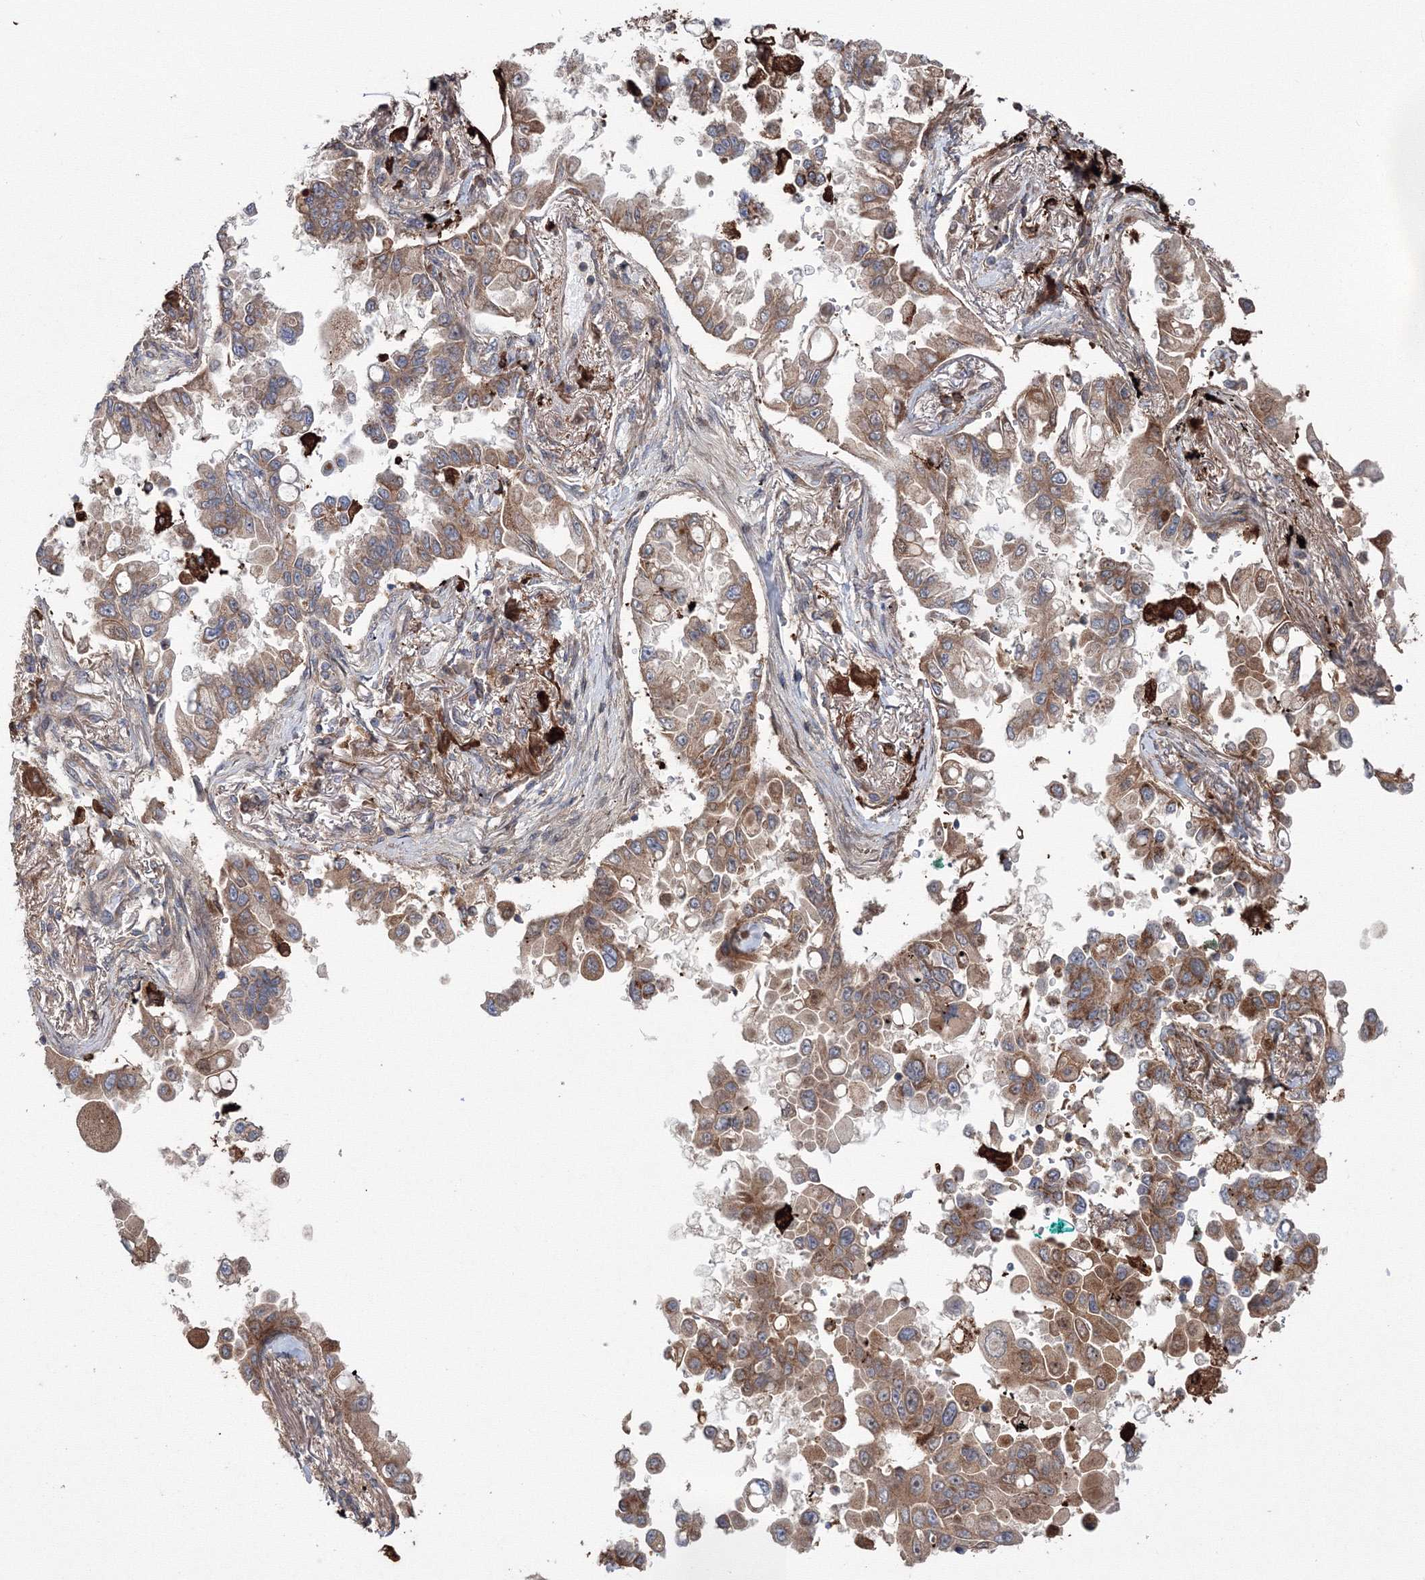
{"staining": {"intensity": "moderate", "quantity": ">75%", "location": "cytoplasmic/membranous"}, "tissue": "lung cancer", "cell_type": "Tumor cells", "image_type": "cancer", "snomed": [{"axis": "morphology", "description": "Adenocarcinoma, NOS"}, {"axis": "topography", "description": "Lung"}], "caption": "Brown immunohistochemical staining in lung cancer reveals moderate cytoplasmic/membranous positivity in about >75% of tumor cells.", "gene": "RANBP3L", "patient": {"sex": "female", "age": 67}}